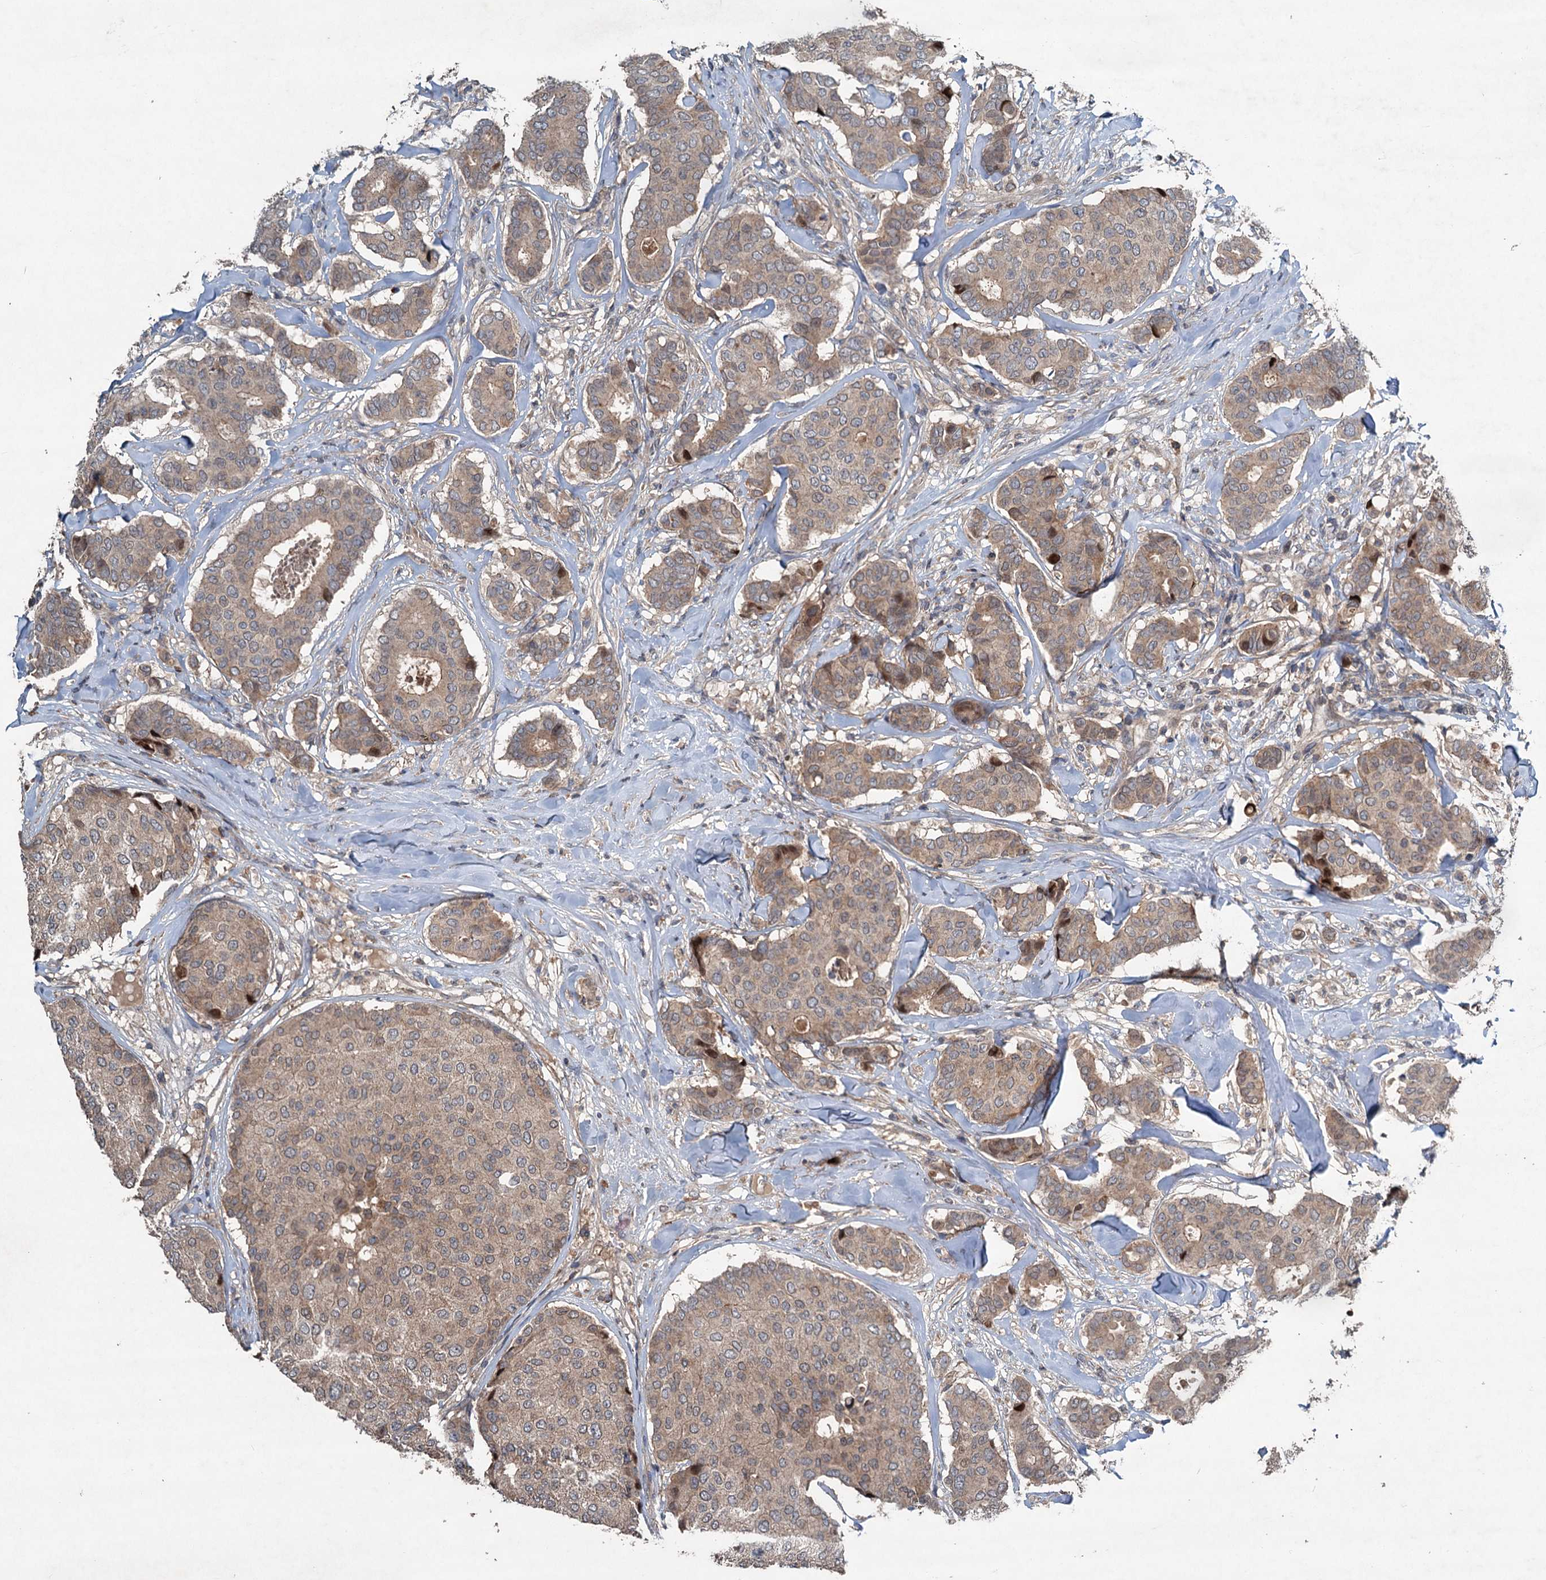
{"staining": {"intensity": "moderate", "quantity": "<25%", "location": "cytoplasmic/membranous,nuclear"}, "tissue": "breast cancer", "cell_type": "Tumor cells", "image_type": "cancer", "snomed": [{"axis": "morphology", "description": "Duct carcinoma"}, {"axis": "topography", "description": "Breast"}], "caption": "Moderate cytoplasmic/membranous and nuclear staining for a protein is present in about <25% of tumor cells of breast intraductal carcinoma using immunohistochemistry.", "gene": "TAPBPL", "patient": {"sex": "female", "age": 75}}